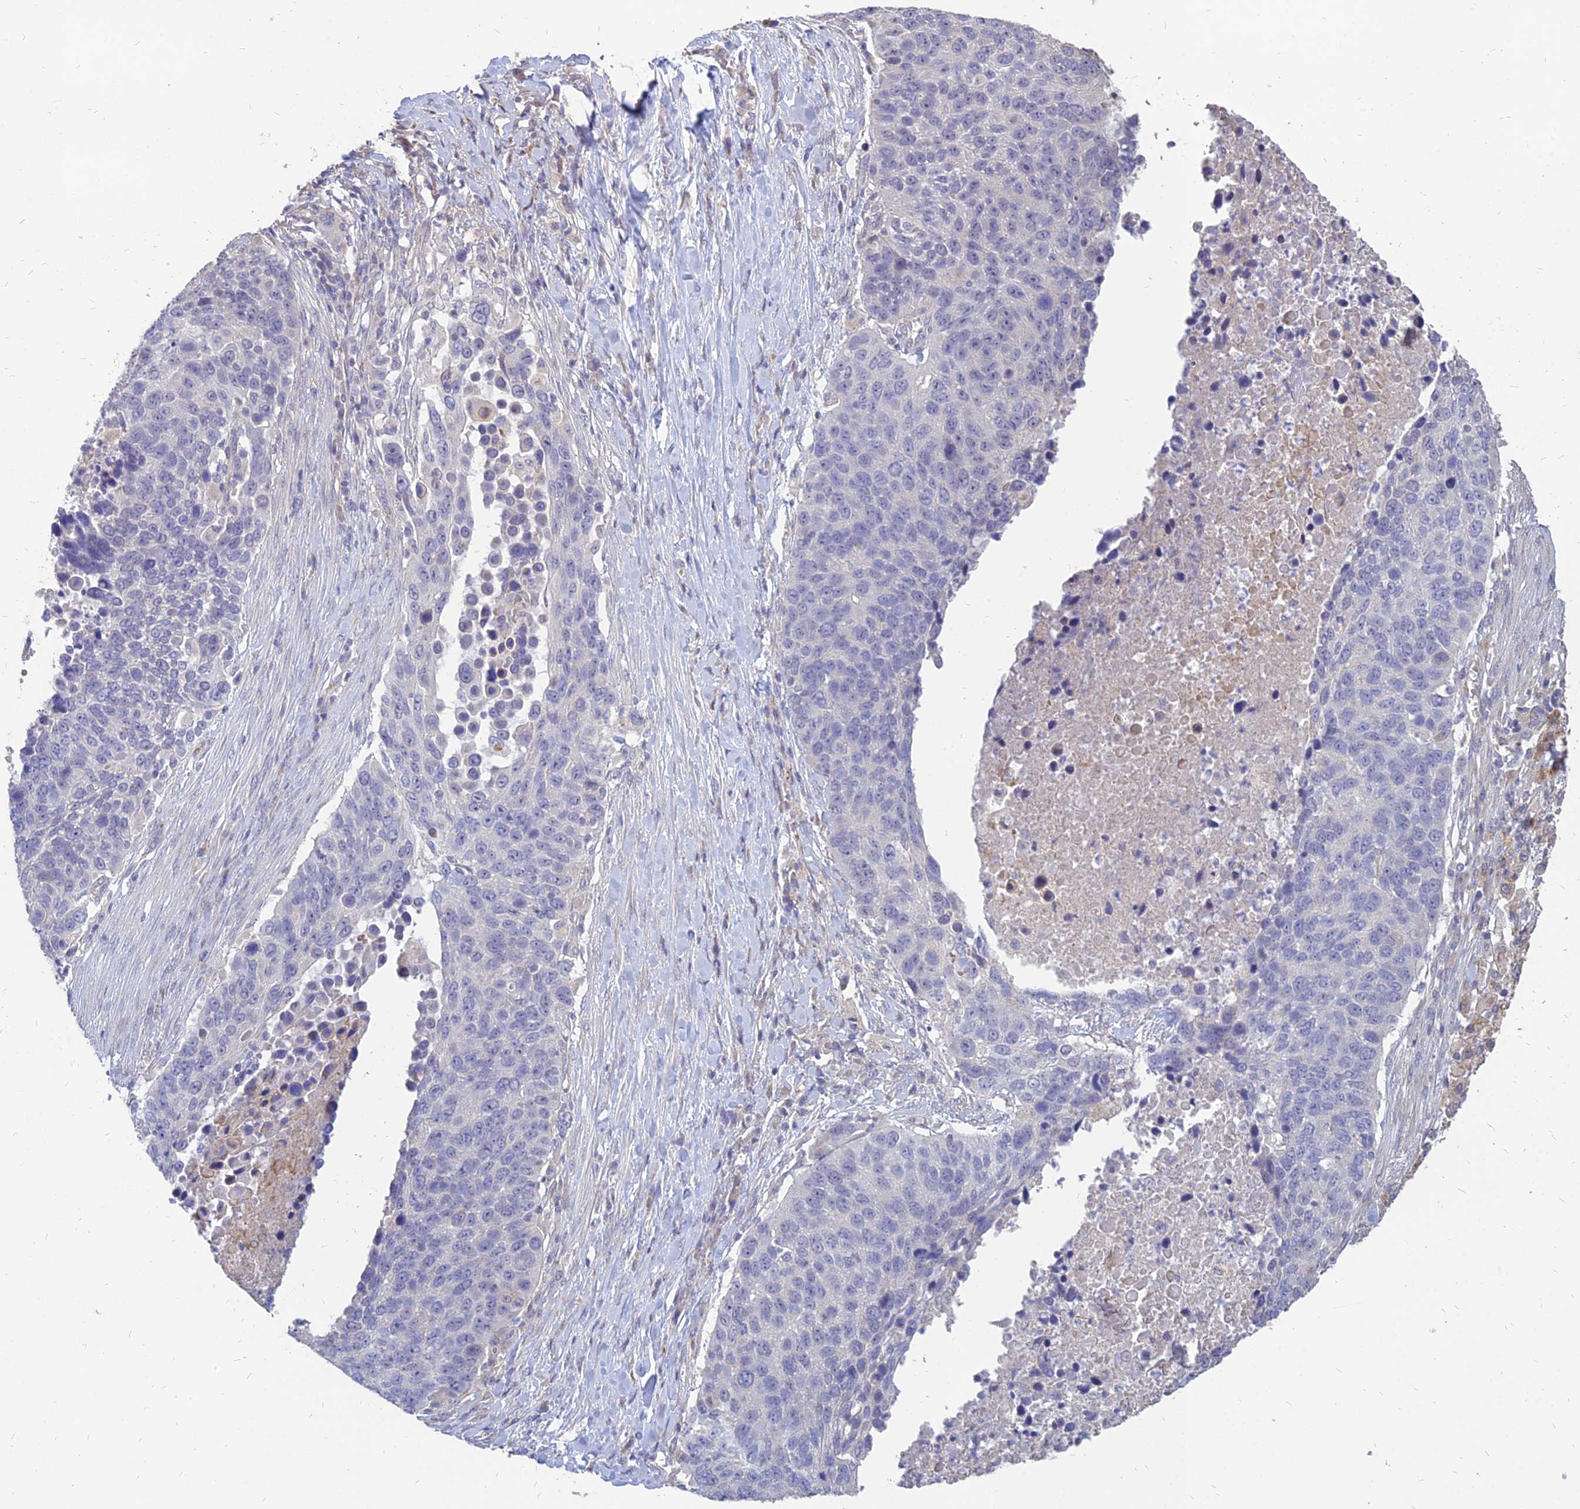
{"staining": {"intensity": "negative", "quantity": "none", "location": "none"}, "tissue": "lung cancer", "cell_type": "Tumor cells", "image_type": "cancer", "snomed": [{"axis": "morphology", "description": "Normal tissue, NOS"}, {"axis": "morphology", "description": "Squamous cell carcinoma, NOS"}, {"axis": "topography", "description": "Lymph node"}, {"axis": "topography", "description": "Lung"}], "caption": "Tumor cells show no significant protein positivity in lung squamous cell carcinoma. (DAB immunohistochemistry with hematoxylin counter stain).", "gene": "ST3GAL6", "patient": {"sex": "male", "age": 66}}